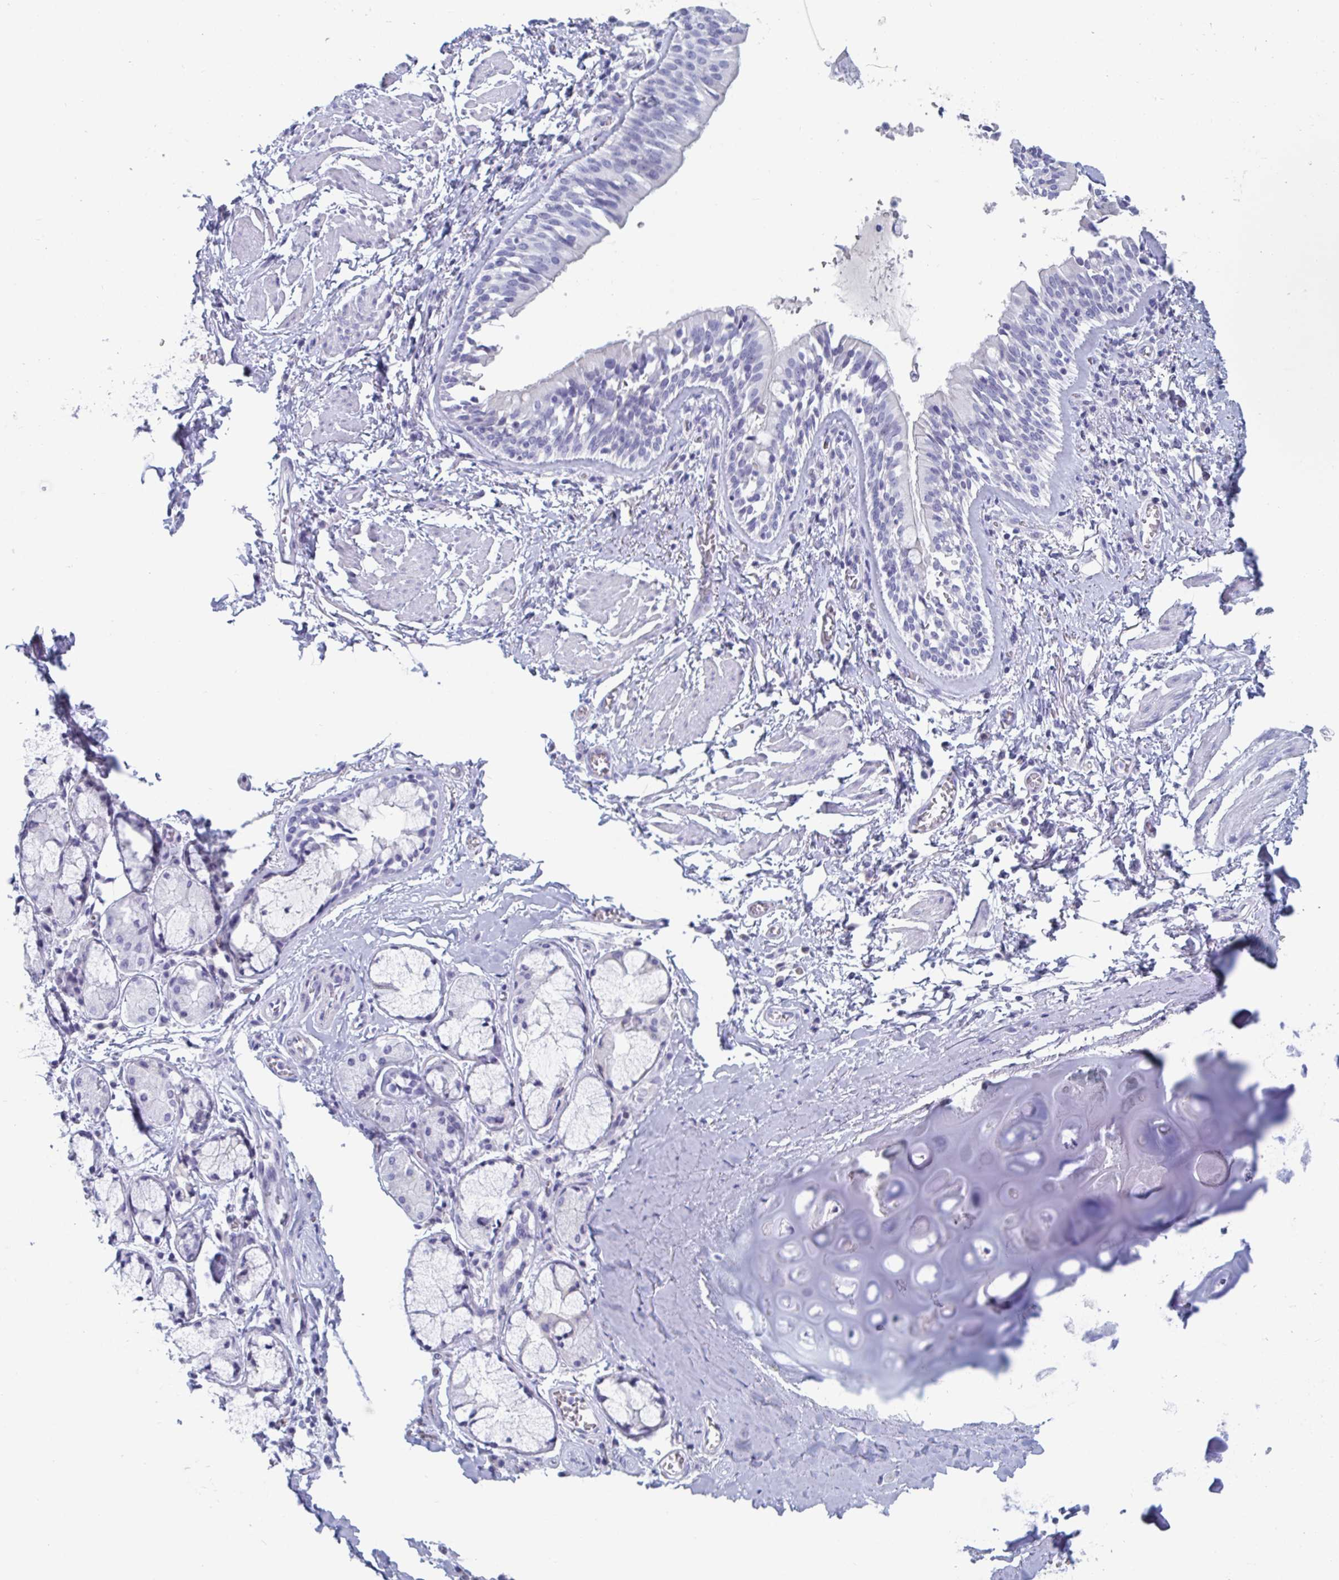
{"staining": {"intensity": "negative", "quantity": "none", "location": "none"}, "tissue": "adipose tissue", "cell_type": "Adipocytes", "image_type": "normal", "snomed": [{"axis": "morphology", "description": "Normal tissue, NOS"}, {"axis": "morphology", "description": "Degeneration, NOS"}, {"axis": "topography", "description": "Cartilage tissue"}, {"axis": "topography", "description": "Lung"}], "caption": "Adipose tissue was stained to show a protein in brown. There is no significant positivity in adipocytes.", "gene": "DPEP3", "patient": {"sex": "female", "age": 61}}